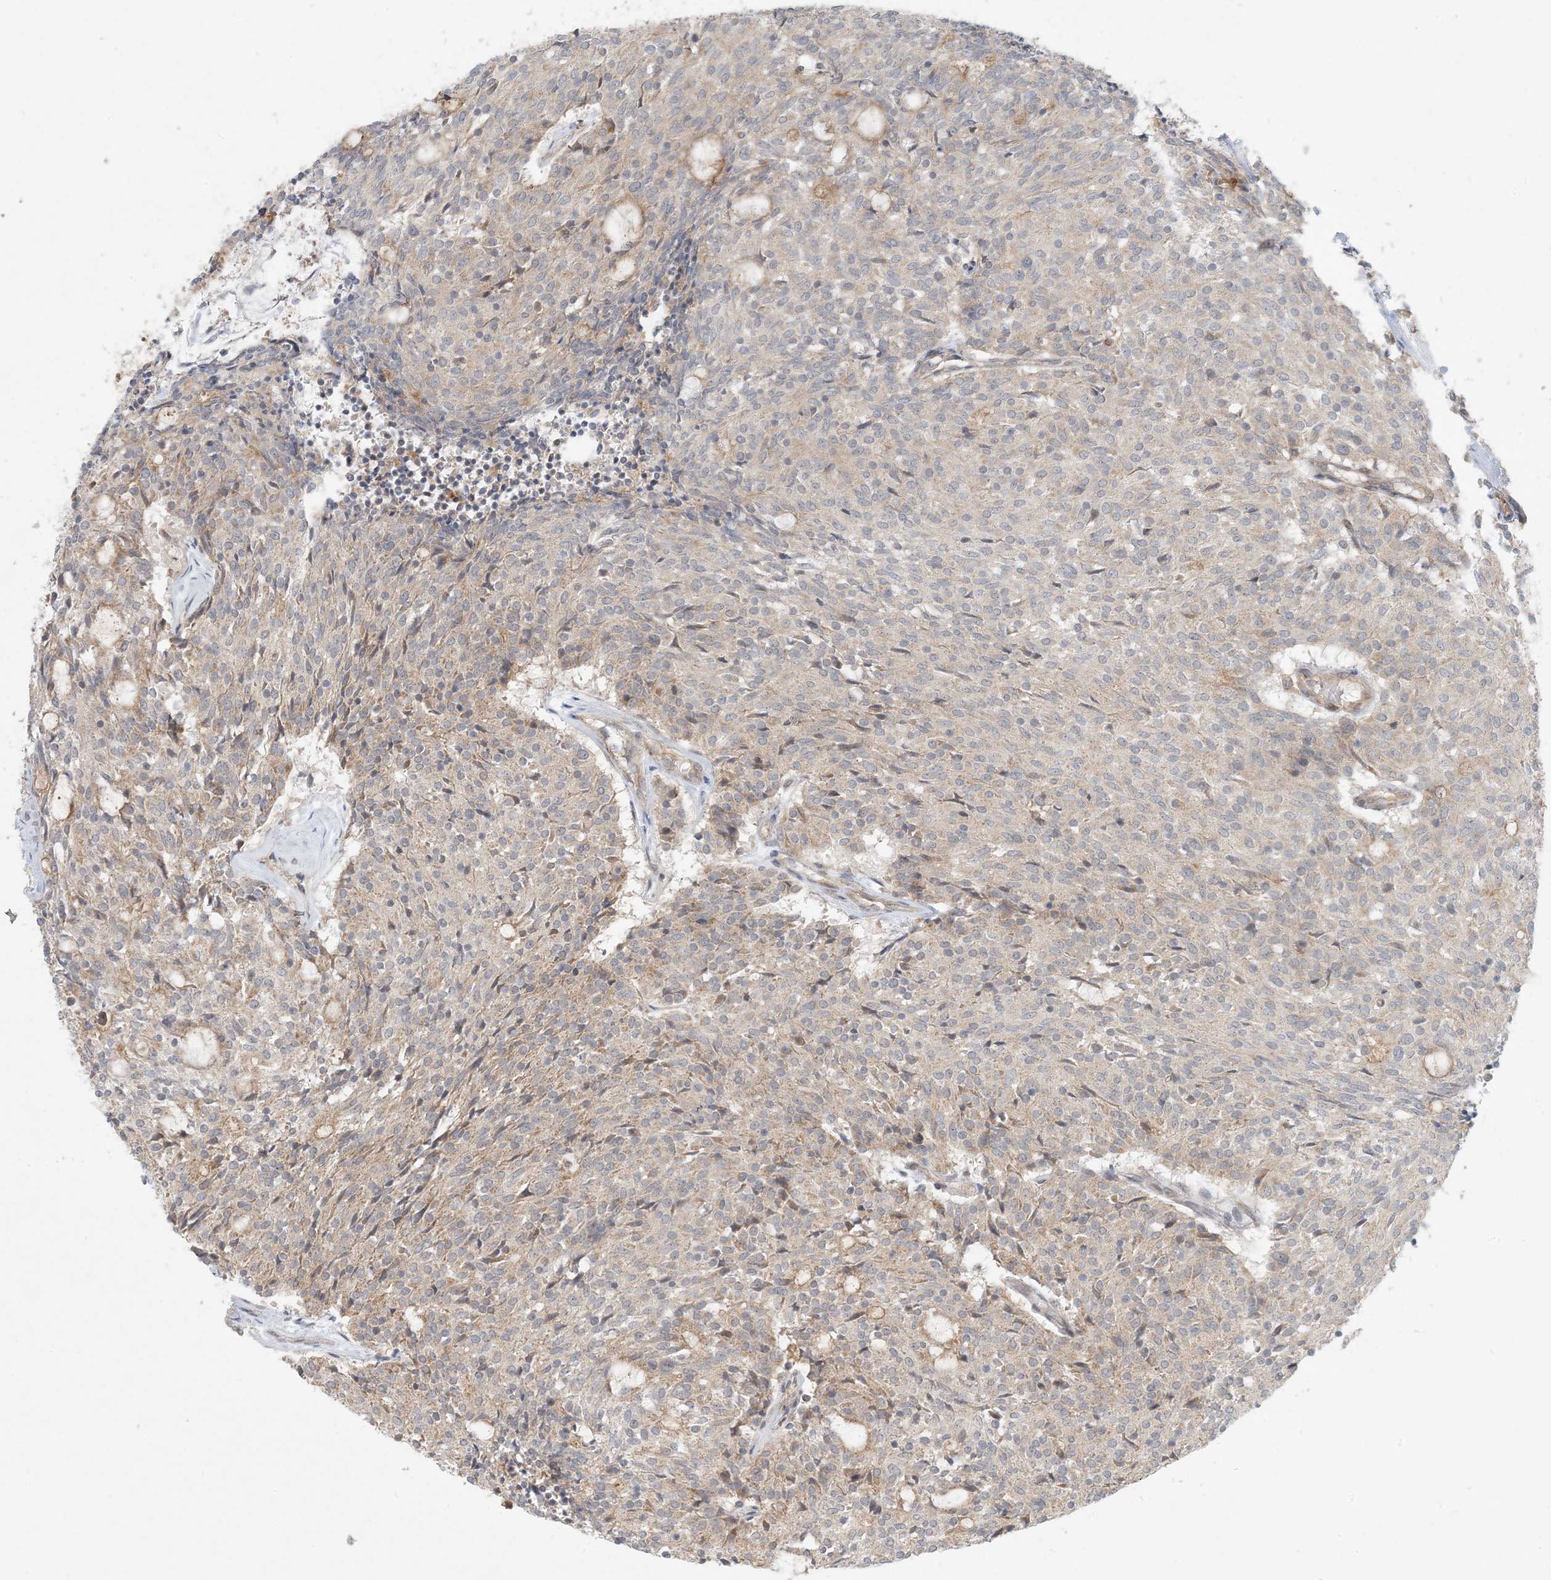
{"staining": {"intensity": "weak", "quantity": "<25%", "location": "cytoplasmic/membranous"}, "tissue": "carcinoid", "cell_type": "Tumor cells", "image_type": "cancer", "snomed": [{"axis": "morphology", "description": "Carcinoid, malignant, NOS"}, {"axis": "topography", "description": "Pancreas"}], "caption": "Protein analysis of malignant carcinoid displays no significant staining in tumor cells.", "gene": "OBI1", "patient": {"sex": "female", "age": 54}}